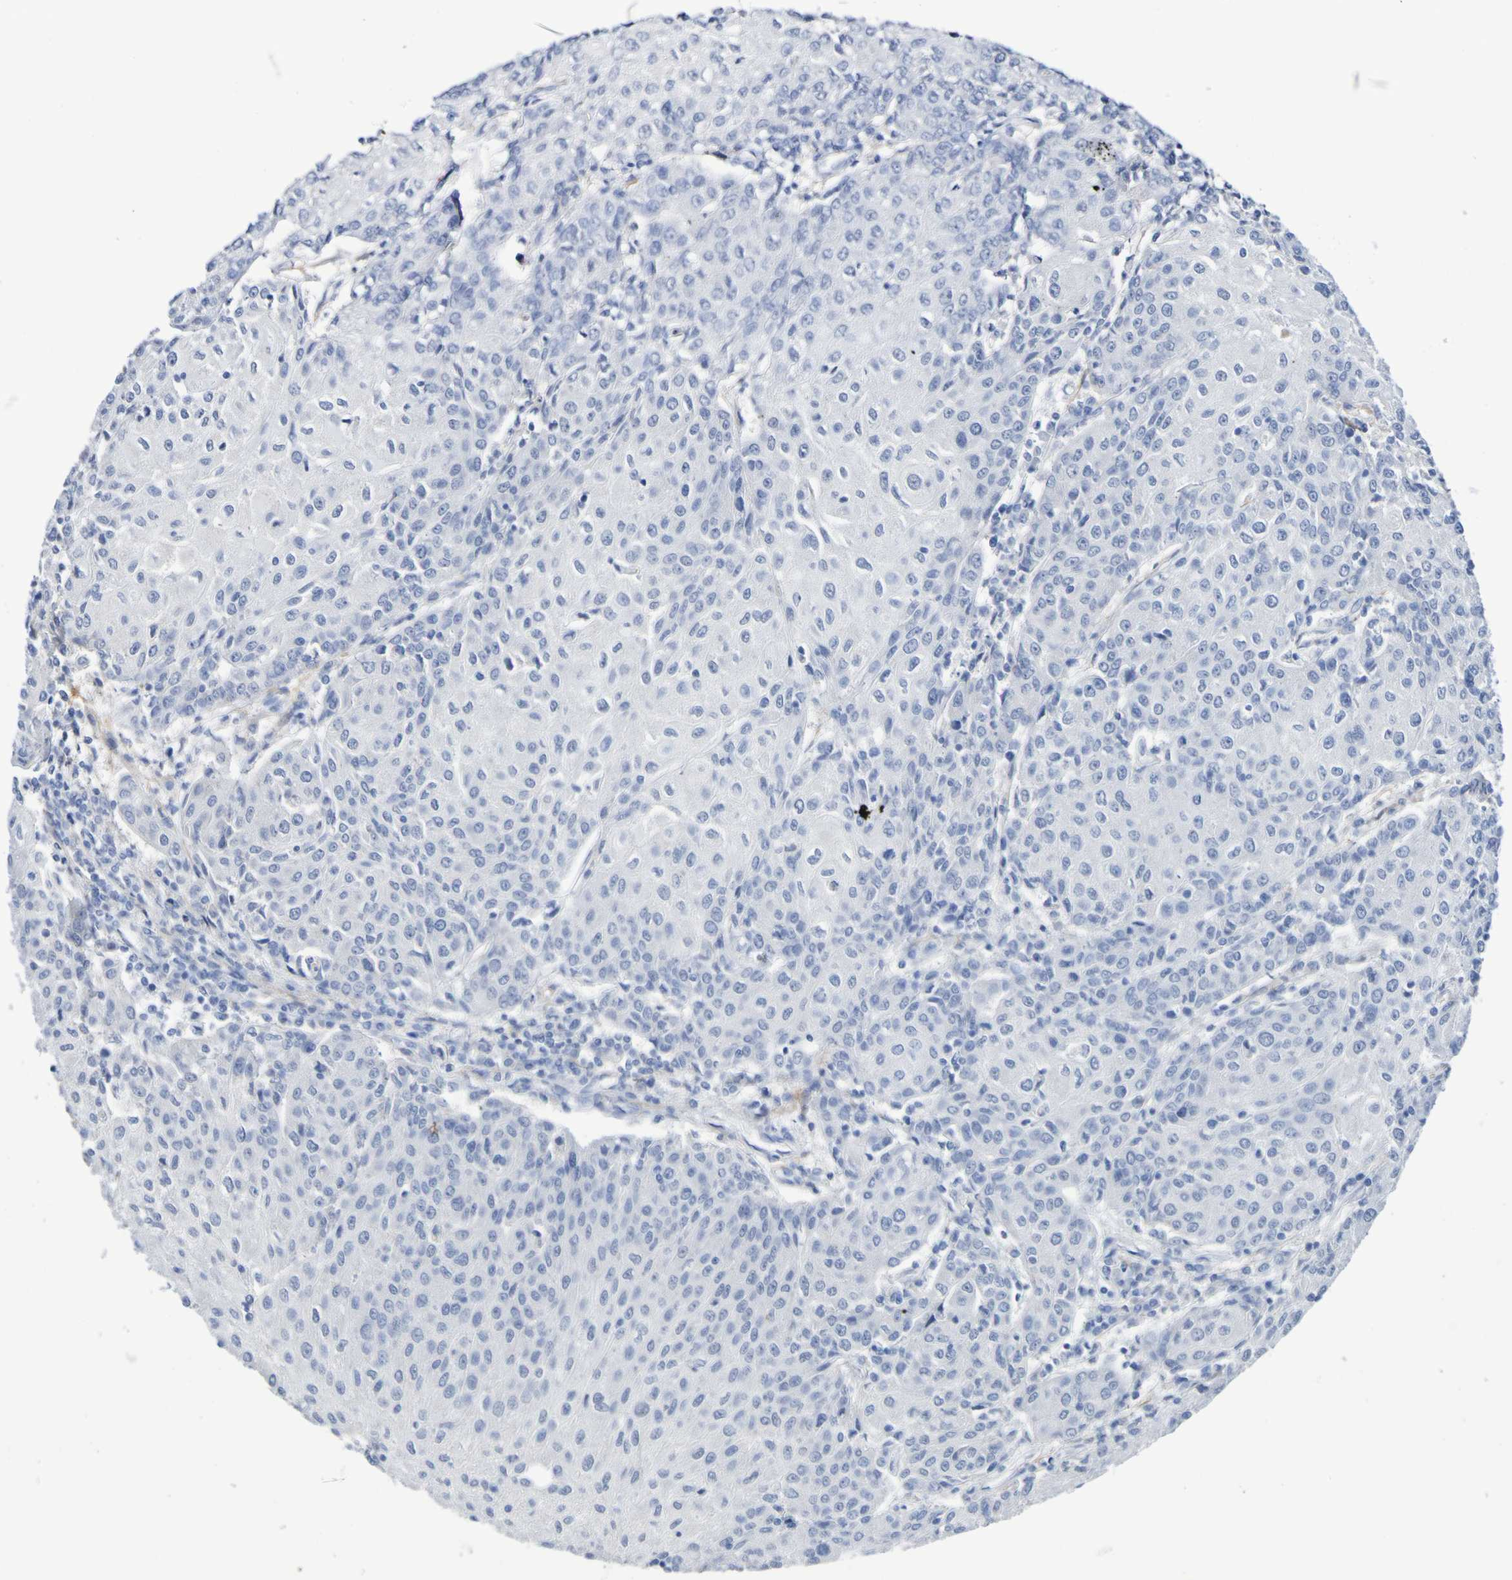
{"staining": {"intensity": "negative", "quantity": "none", "location": "none"}, "tissue": "urothelial cancer", "cell_type": "Tumor cells", "image_type": "cancer", "snomed": [{"axis": "morphology", "description": "Urothelial carcinoma, High grade"}, {"axis": "topography", "description": "Urinary bladder"}], "caption": "High power microscopy histopathology image of an IHC histopathology image of urothelial cancer, revealing no significant expression in tumor cells.", "gene": "SGCB", "patient": {"sex": "female", "age": 85}}